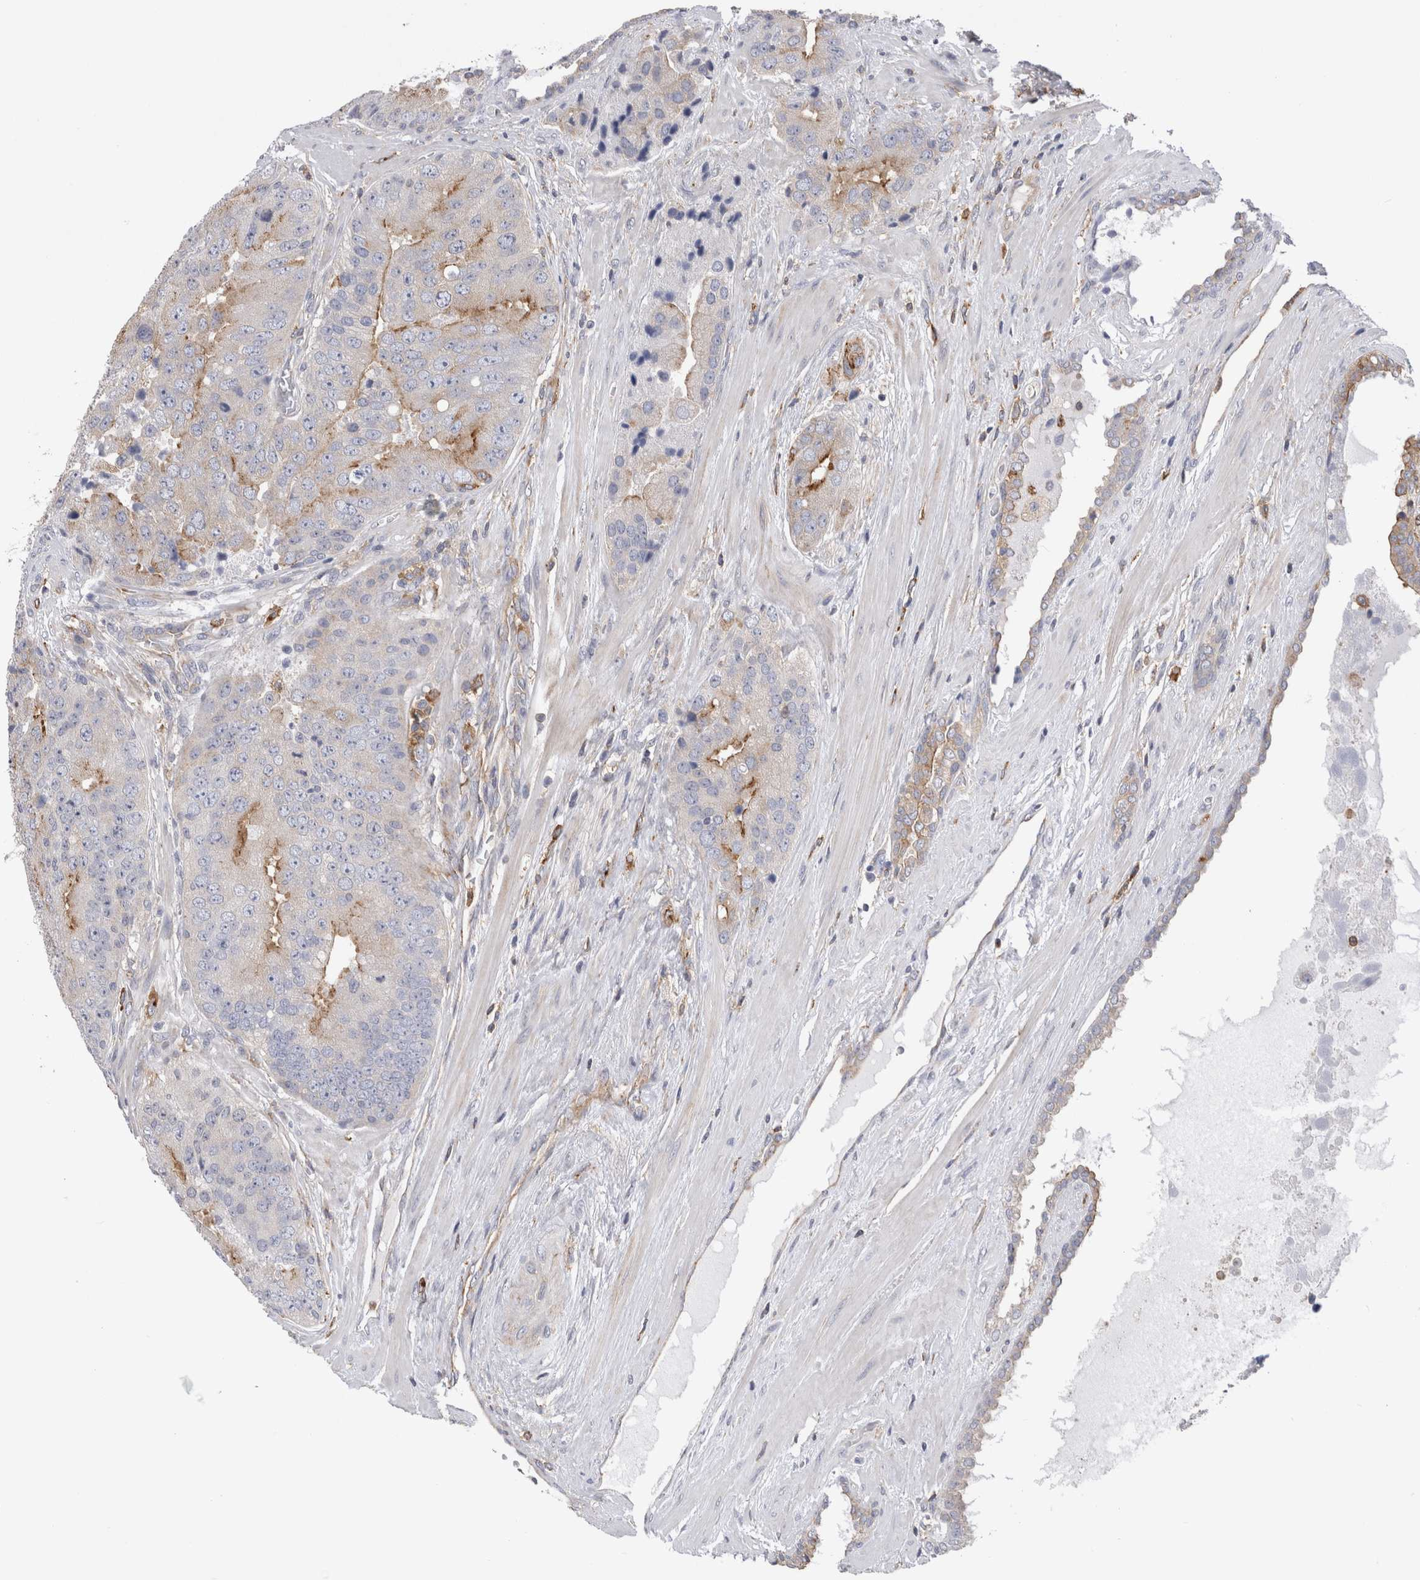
{"staining": {"intensity": "moderate", "quantity": "25%-75%", "location": "cytoplasmic/membranous"}, "tissue": "prostate cancer", "cell_type": "Tumor cells", "image_type": "cancer", "snomed": [{"axis": "morphology", "description": "Adenocarcinoma, High grade"}, {"axis": "topography", "description": "Prostate"}], "caption": "High-magnification brightfield microscopy of prostate cancer (high-grade adenocarcinoma) stained with DAB (3,3'-diaminobenzidine) (brown) and counterstained with hematoxylin (blue). tumor cells exhibit moderate cytoplasmic/membranous expression is present in approximately25%-75% of cells.", "gene": "RAB11FIP1", "patient": {"sex": "male", "age": 70}}